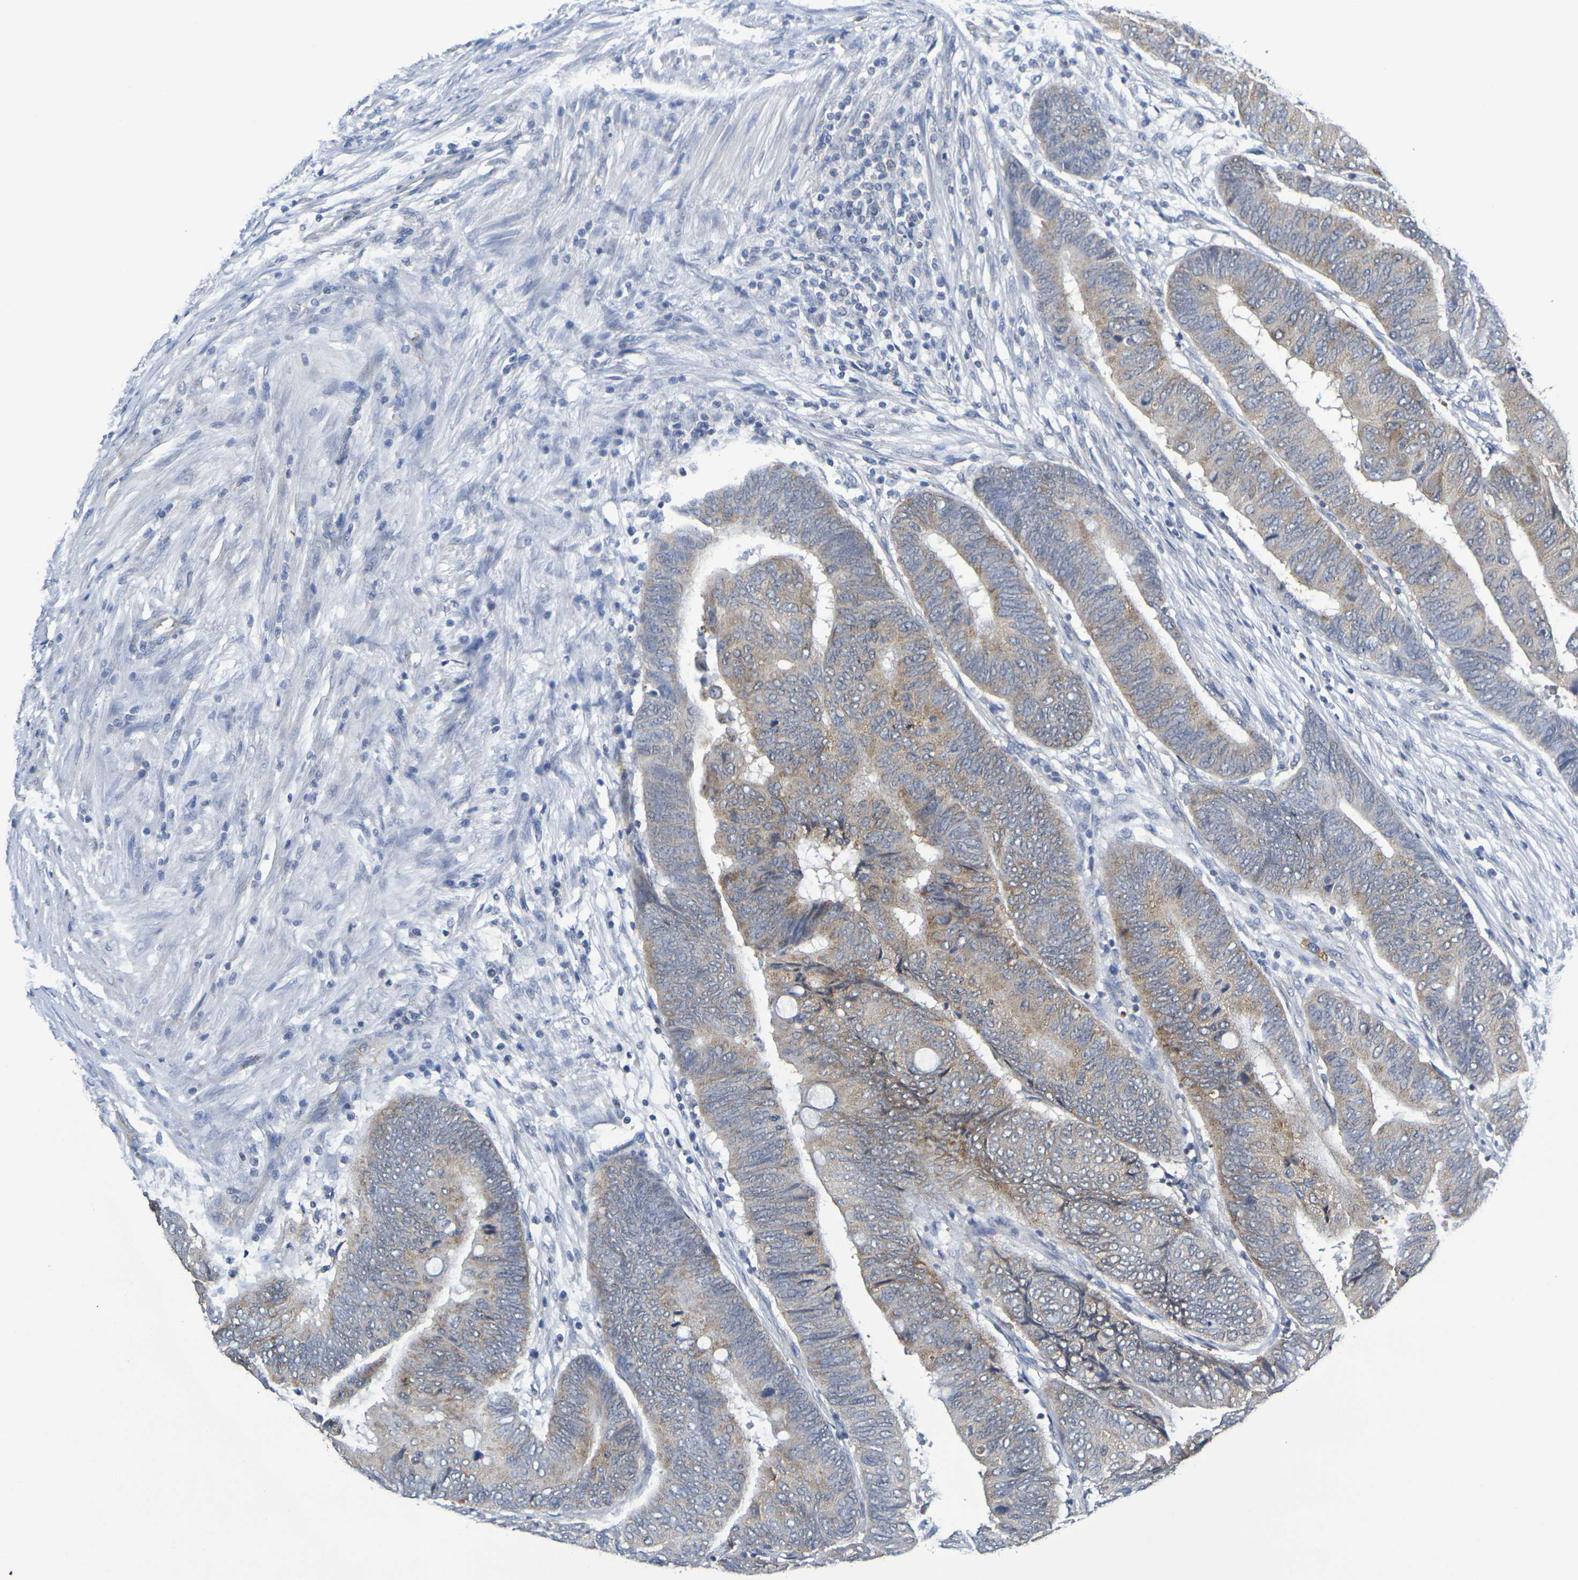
{"staining": {"intensity": "weak", "quantity": ">75%", "location": "cytoplasmic/membranous"}, "tissue": "colorectal cancer", "cell_type": "Tumor cells", "image_type": "cancer", "snomed": [{"axis": "morphology", "description": "Normal tissue, NOS"}, {"axis": "morphology", "description": "Adenocarcinoma, NOS"}, {"axis": "topography", "description": "Rectum"}, {"axis": "topography", "description": "Peripheral nerve tissue"}], "caption": "Immunohistochemical staining of human colorectal adenocarcinoma reveals low levels of weak cytoplasmic/membranous staining in about >75% of tumor cells.", "gene": "CHRNB1", "patient": {"sex": "male", "age": 92}}